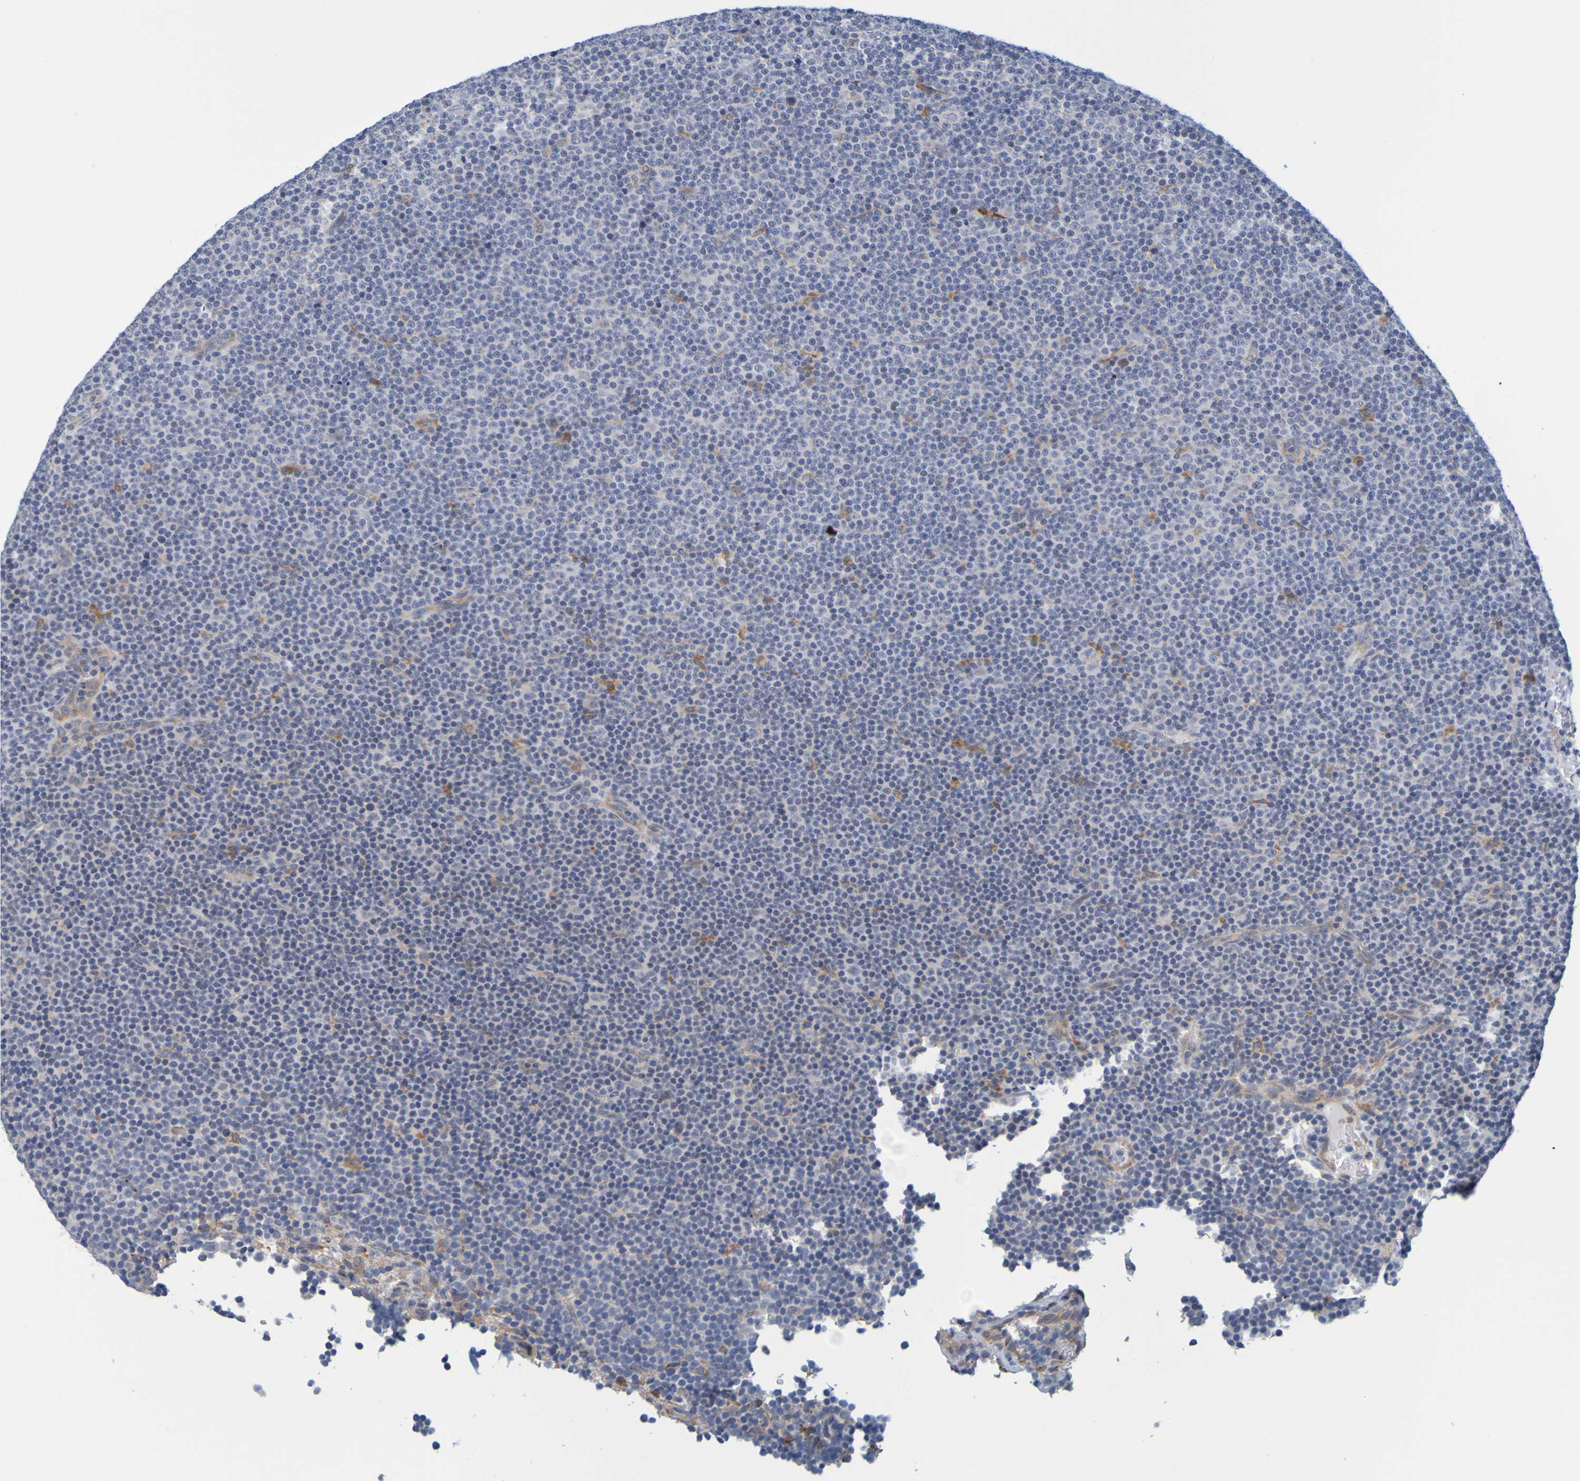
{"staining": {"intensity": "negative", "quantity": "none", "location": "none"}, "tissue": "lymphoma", "cell_type": "Tumor cells", "image_type": "cancer", "snomed": [{"axis": "morphology", "description": "Malignant lymphoma, non-Hodgkin's type, Low grade"}, {"axis": "topography", "description": "Lymph node"}], "caption": "Low-grade malignant lymphoma, non-Hodgkin's type was stained to show a protein in brown. There is no significant positivity in tumor cells.", "gene": "SIL1", "patient": {"sex": "female", "age": 67}}